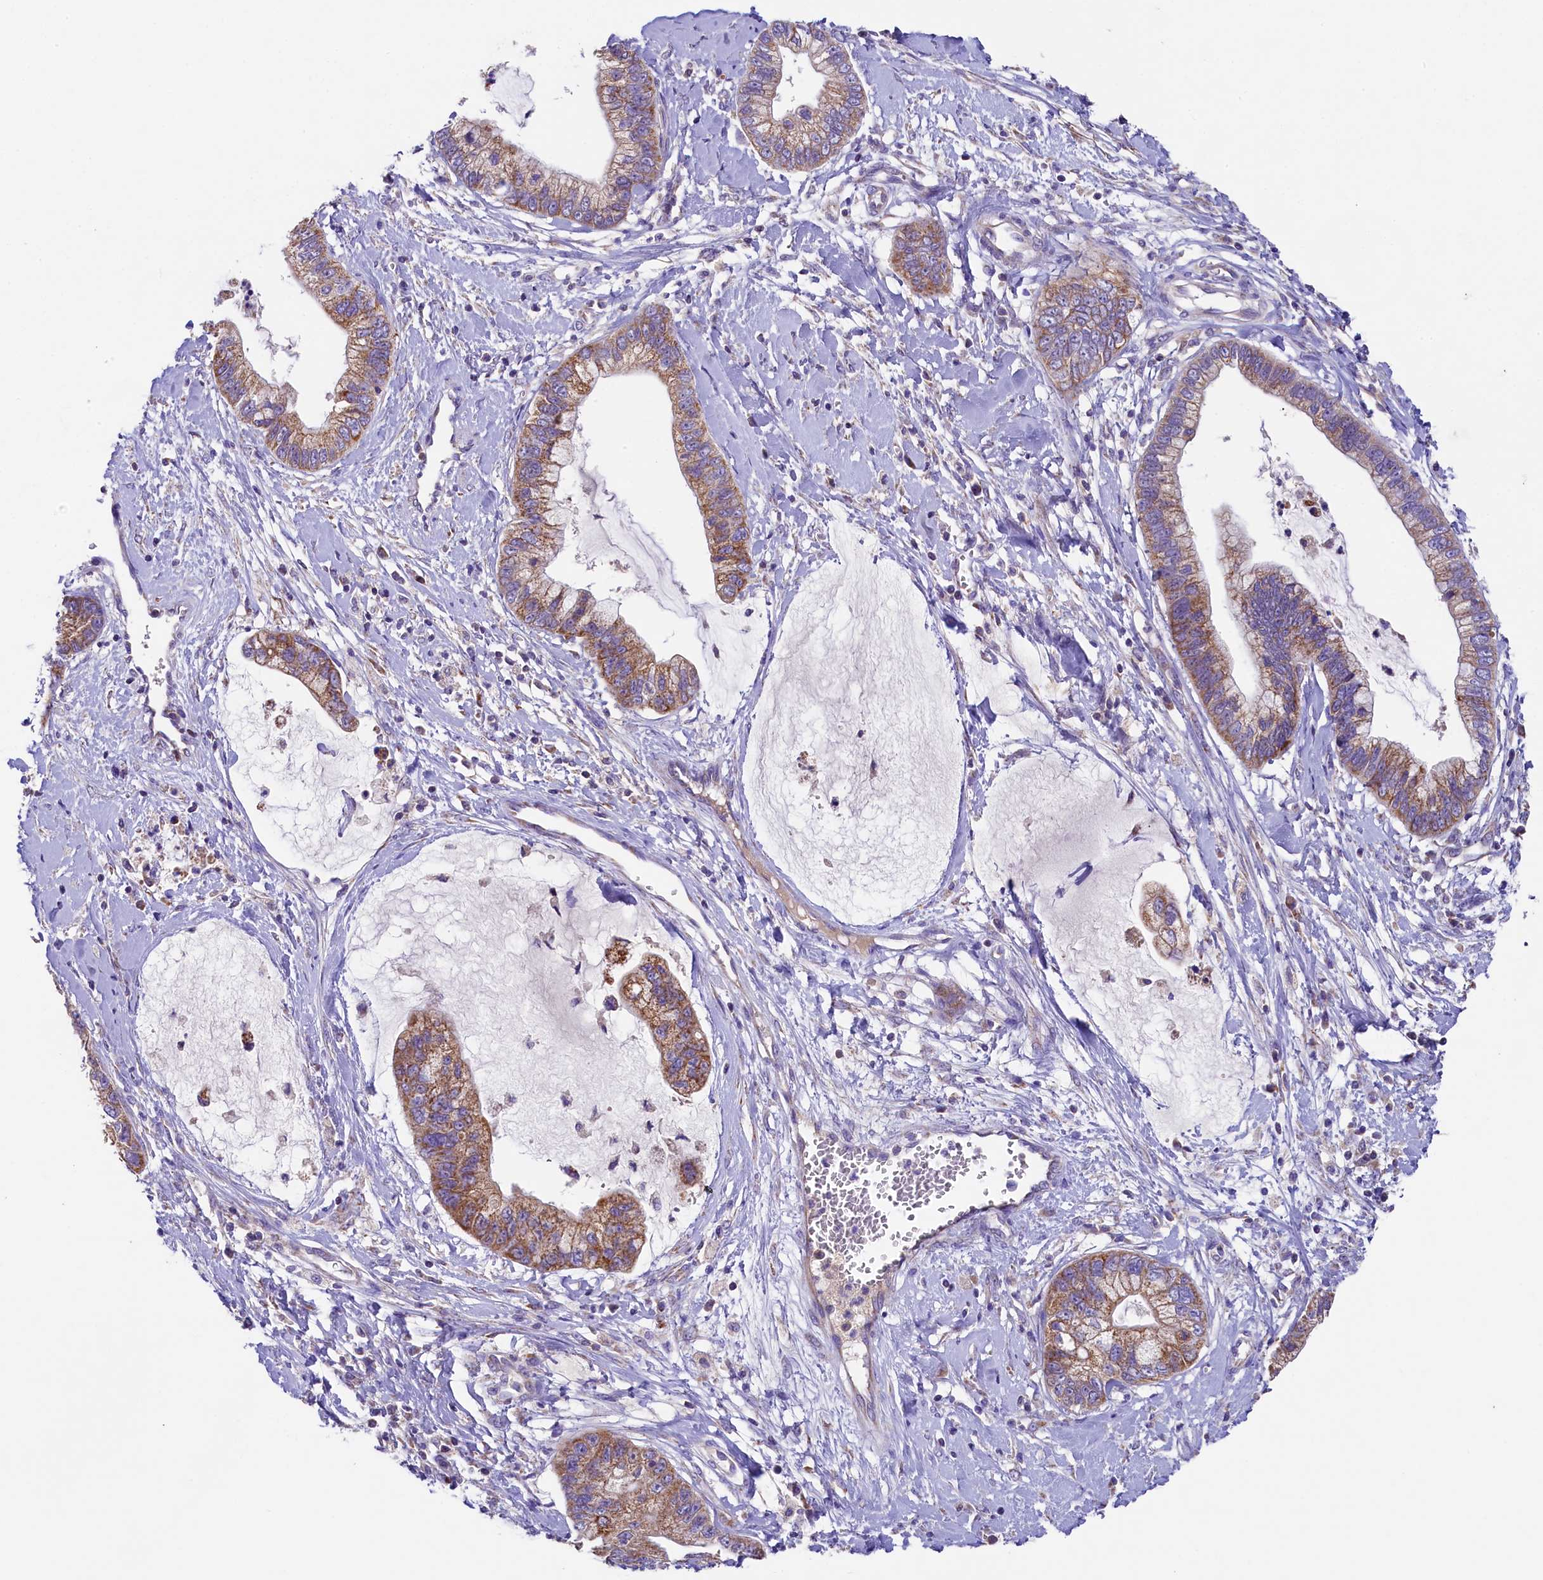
{"staining": {"intensity": "moderate", "quantity": ">75%", "location": "cytoplasmic/membranous"}, "tissue": "cervical cancer", "cell_type": "Tumor cells", "image_type": "cancer", "snomed": [{"axis": "morphology", "description": "Adenocarcinoma, NOS"}, {"axis": "topography", "description": "Cervix"}], "caption": "Cervical cancer (adenocarcinoma) stained for a protein reveals moderate cytoplasmic/membranous positivity in tumor cells.", "gene": "PMPCB", "patient": {"sex": "female", "age": 44}}